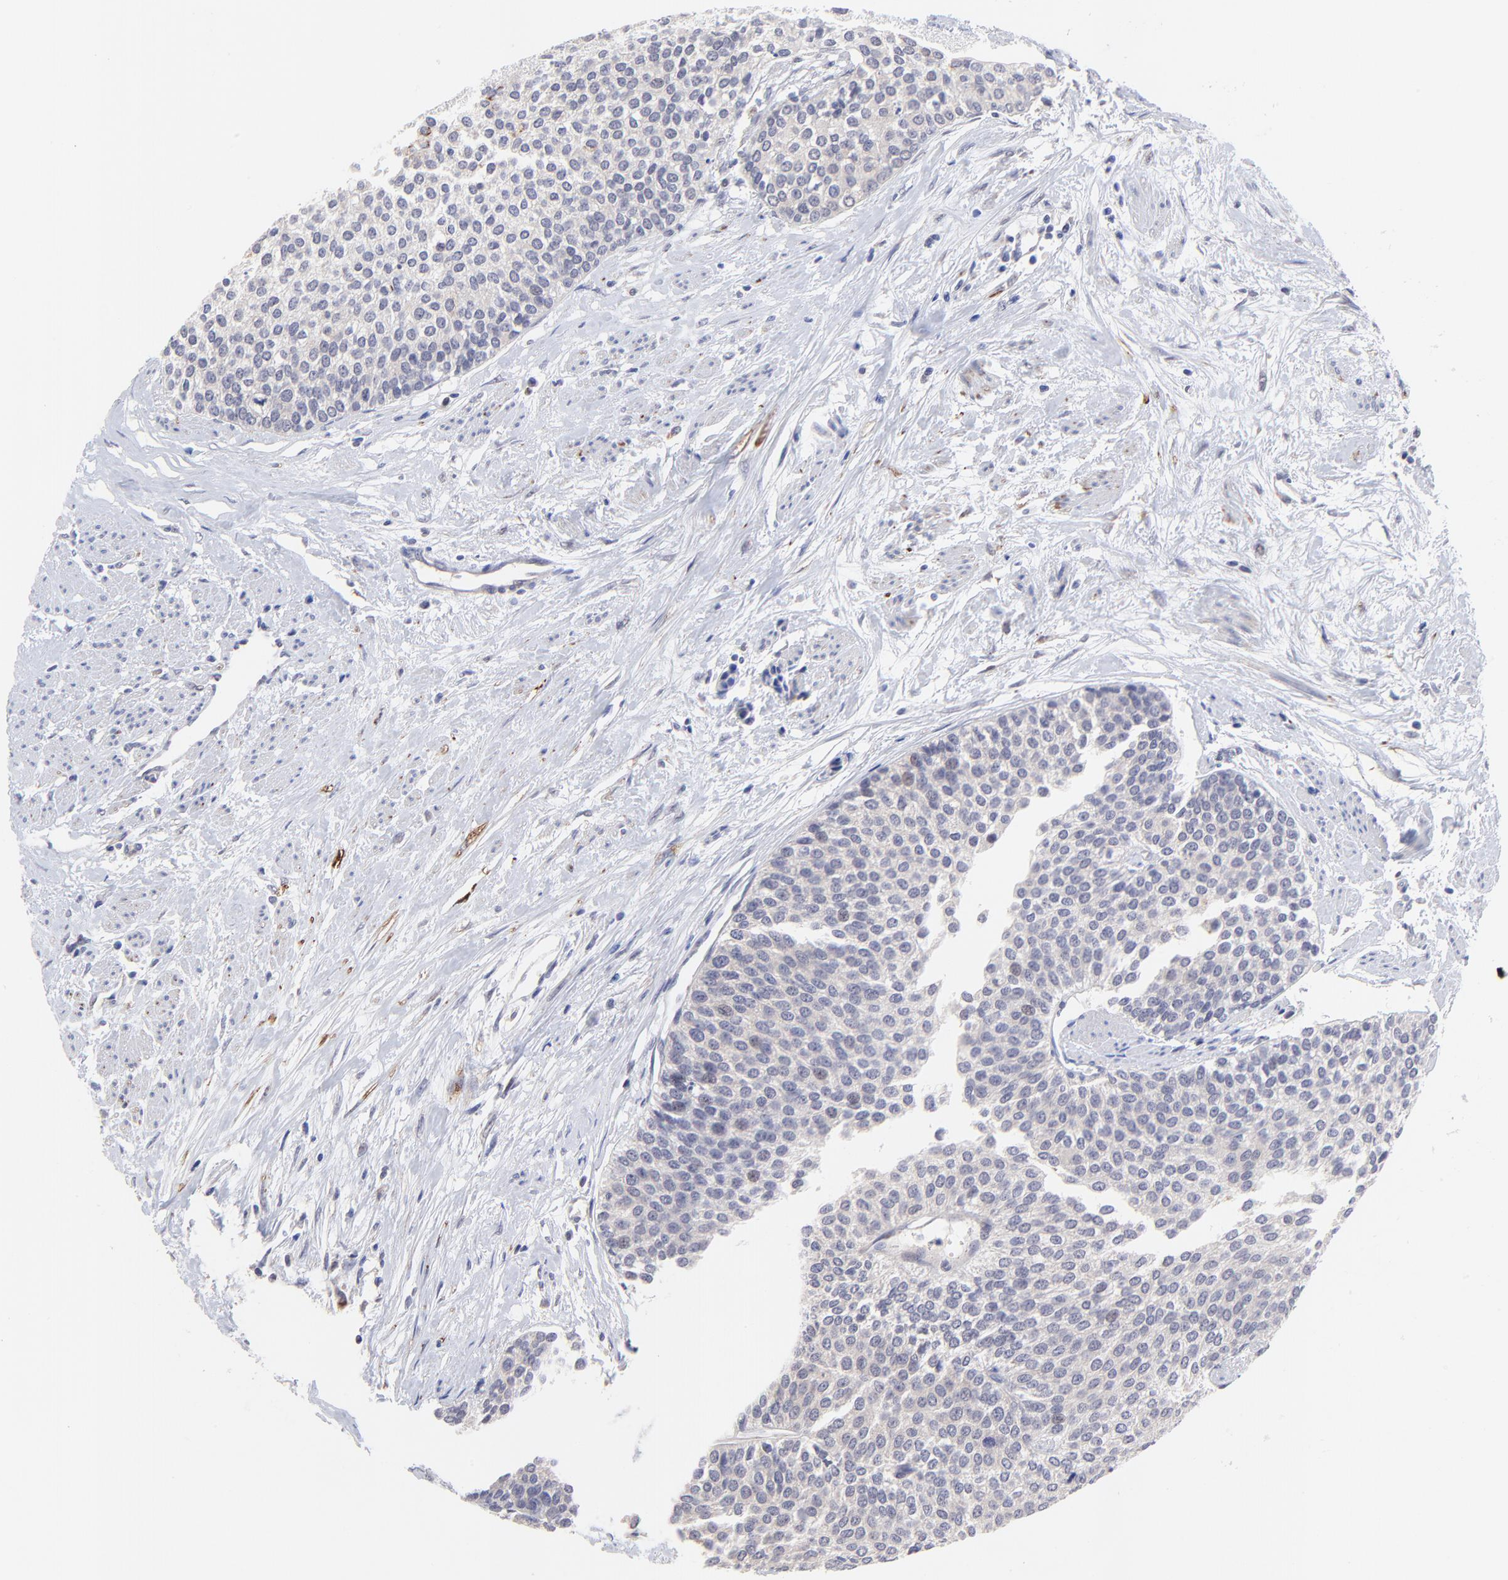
{"staining": {"intensity": "weak", "quantity": "<25%", "location": "nuclear"}, "tissue": "urothelial cancer", "cell_type": "Tumor cells", "image_type": "cancer", "snomed": [{"axis": "morphology", "description": "Urothelial carcinoma, Low grade"}, {"axis": "topography", "description": "Urinary bladder"}], "caption": "This is an immunohistochemistry (IHC) histopathology image of human urothelial carcinoma (low-grade). There is no expression in tumor cells.", "gene": "ZNF747", "patient": {"sex": "female", "age": 73}}